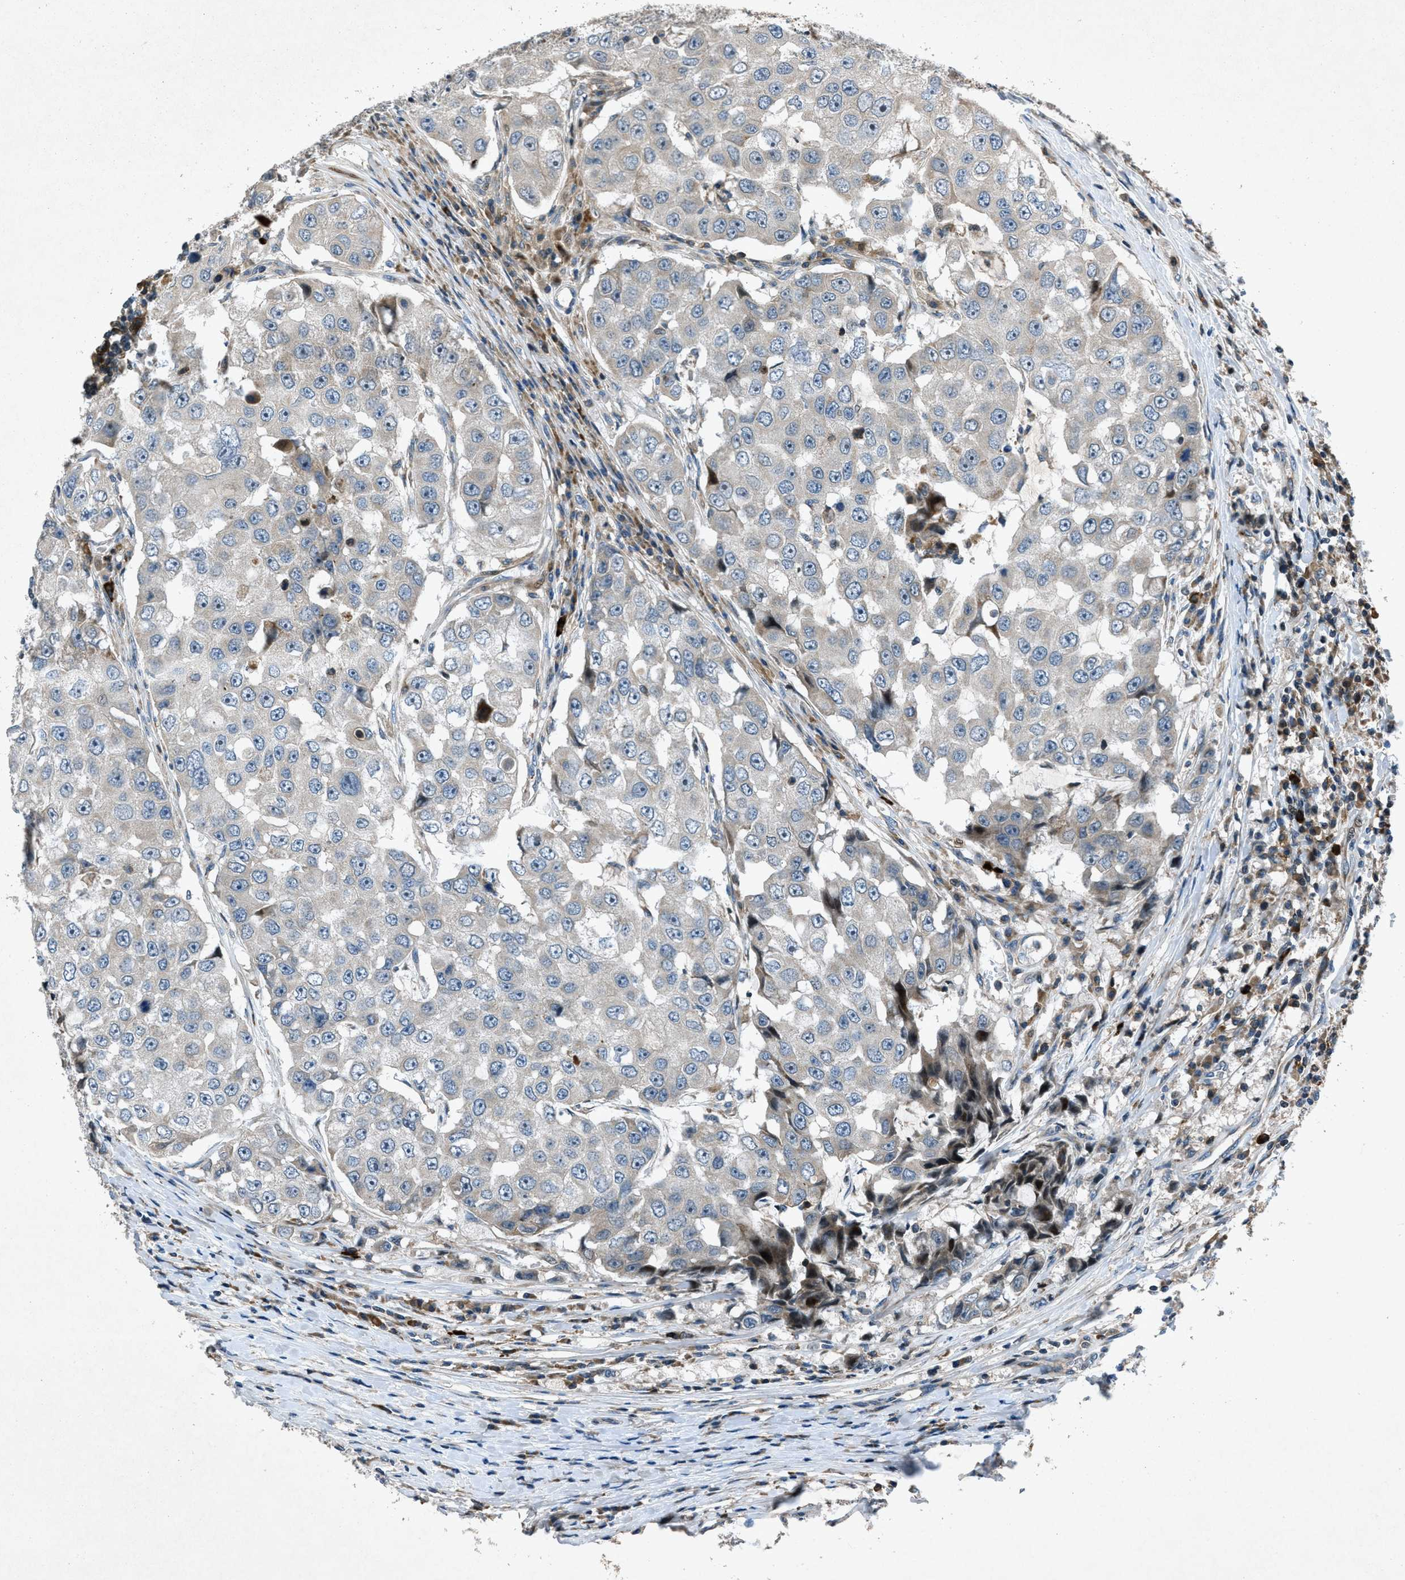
{"staining": {"intensity": "weak", "quantity": "<25%", "location": "cytoplasmic/membranous"}, "tissue": "breast cancer", "cell_type": "Tumor cells", "image_type": "cancer", "snomed": [{"axis": "morphology", "description": "Duct carcinoma"}, {"axis": "topography", "description": "Breast"}], "caption": "Breast cancer (invasive ductal carcinoma) stained for a protein using immunohistochemistry demonstrates no positivity tumor cells.", "gene": "CLEC2D", "patient": {"sex": "female", "age": 27}}